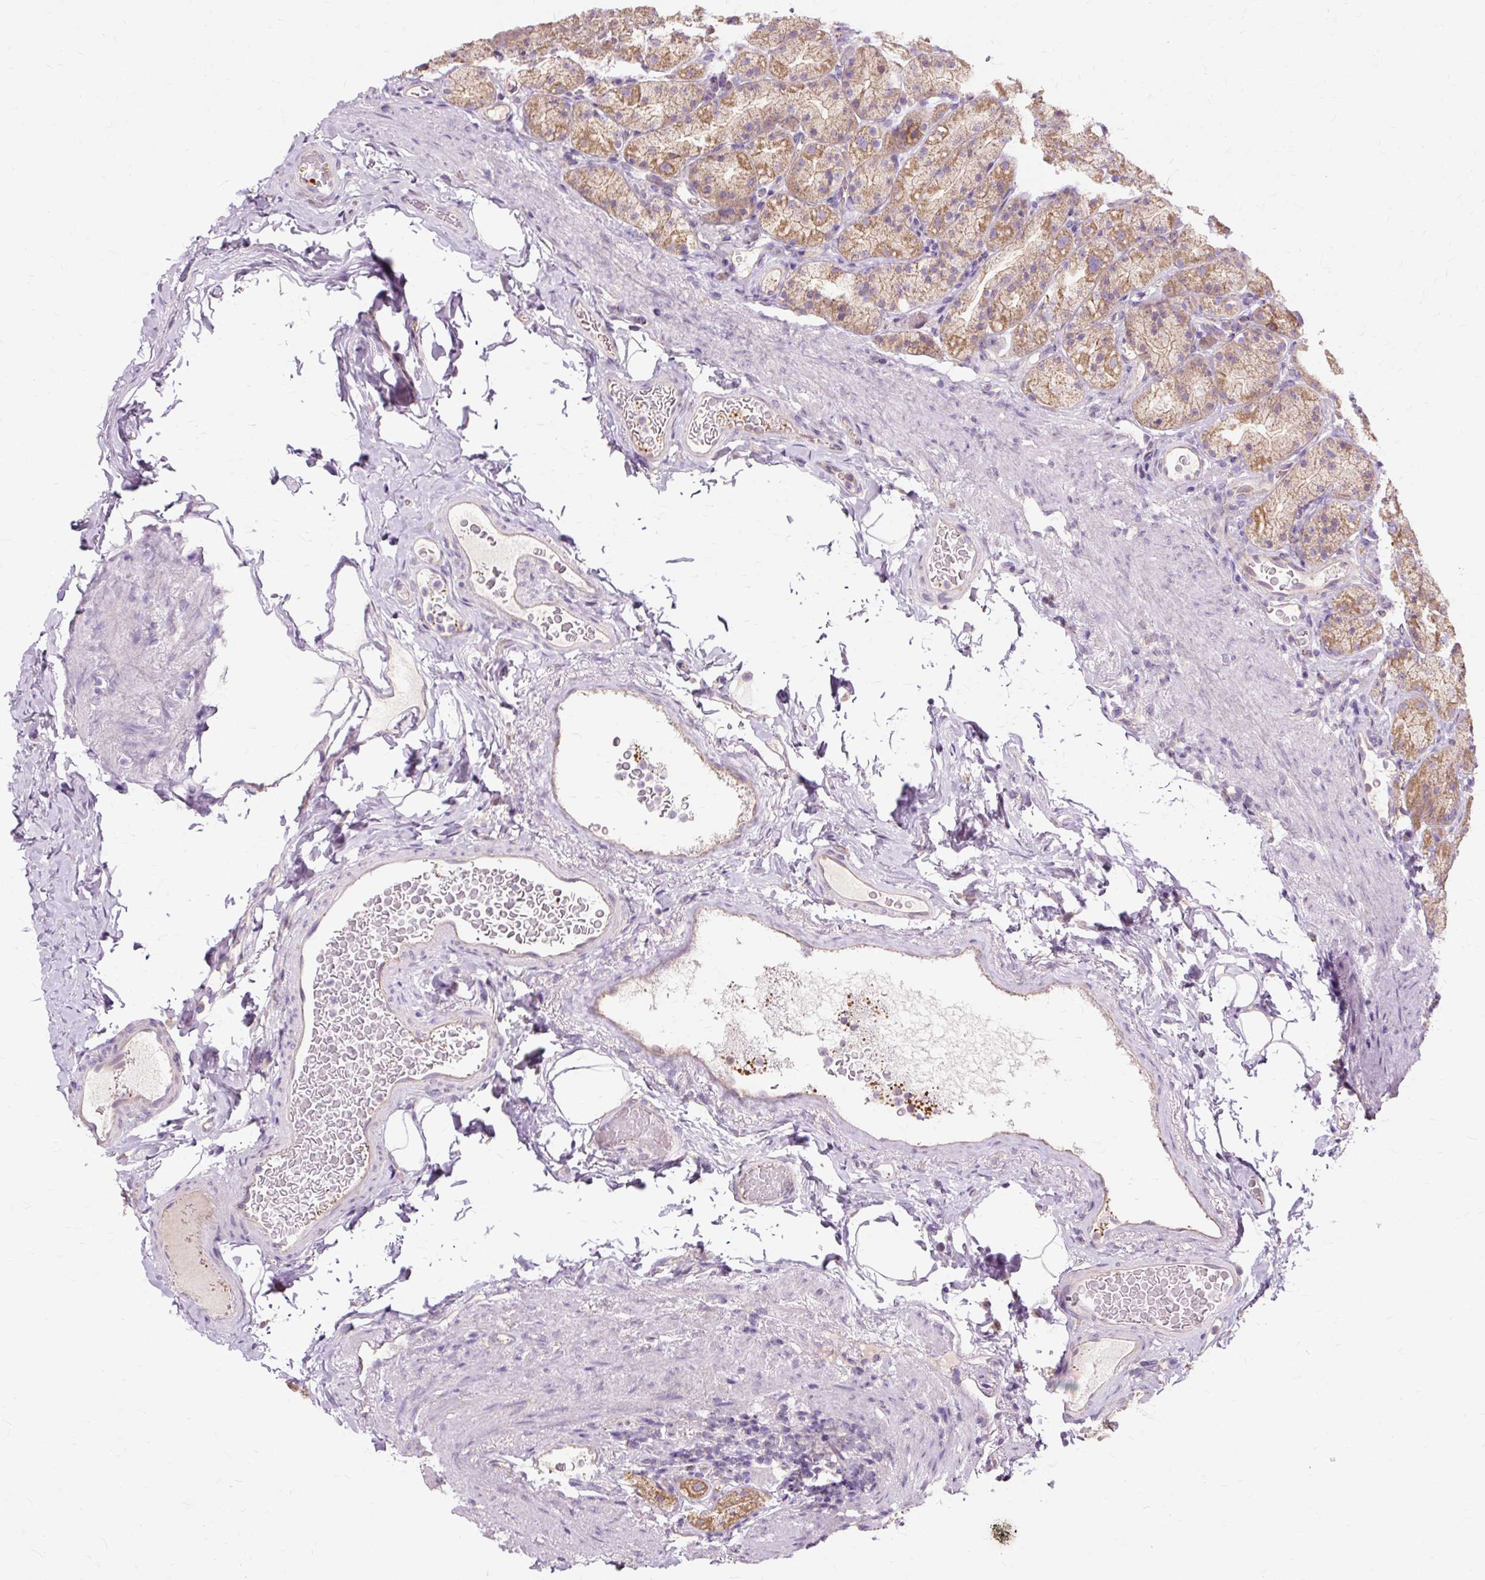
{"staining": {"intensity": "moderate", "quantity": ">75%", "location": "cytoplasmic/membranous"}, "tissue": "stomach", "cell_type": "Glandular cells", "image_type": "normal", "snomed": [{"axis": "morphology", "description": "Normal tissue, NOS"}, {"axis": "topography", "description": "Stomach, upper"}, {"axis": "topography", "description": "Stomach"}], "caption": "Immunohistochemical staining of normal human stomach shows moderate cytoplasmic/membranous protein expression in approximately >75% of glandular cells. The protein of interest is shown in brown color, while the nuclei are stained blue.", "gene": "PDZD2", "patient": {"sex": "male", "age": 68}}